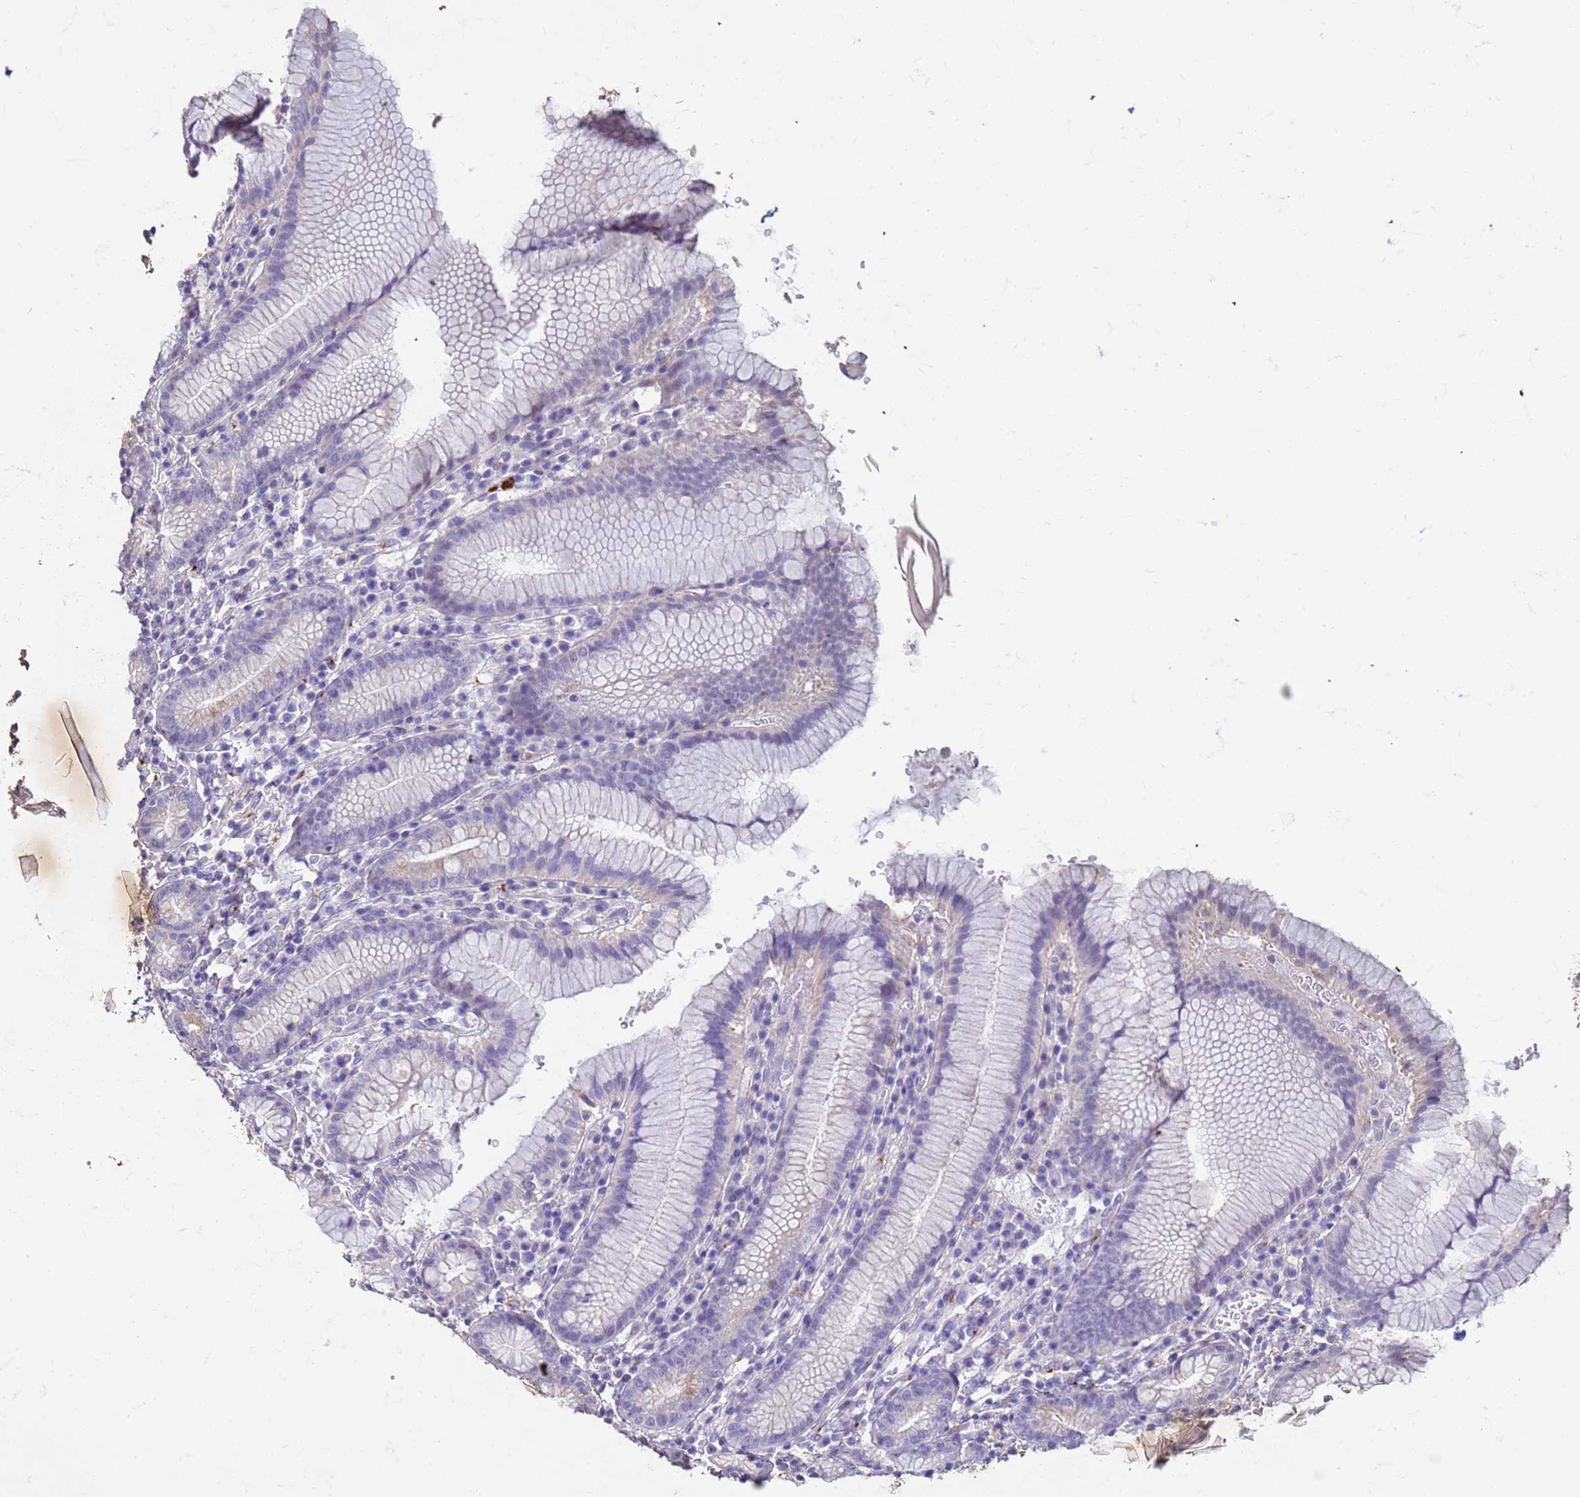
{"staining": {"intensity": "moderate", "quantity": "<25%", "location": "cytoplasmic/membranous"}, "tissue": "stomach", "cell_type": "Glandular cells", "image_type": "normal", "snomed": [{"axis": "morphology", "description": "Normal tissue, NOS"}, {"axis": "topography", "description": "Stomach"}], "caption": "Immunohistochemical staining of benign human stomach shows low levels of moderate cytoplasmic/membranous positivity in about <25% of glandular cells.", "gene": "SLC25A15", "patient": {"sex": "male", "age": 55}}